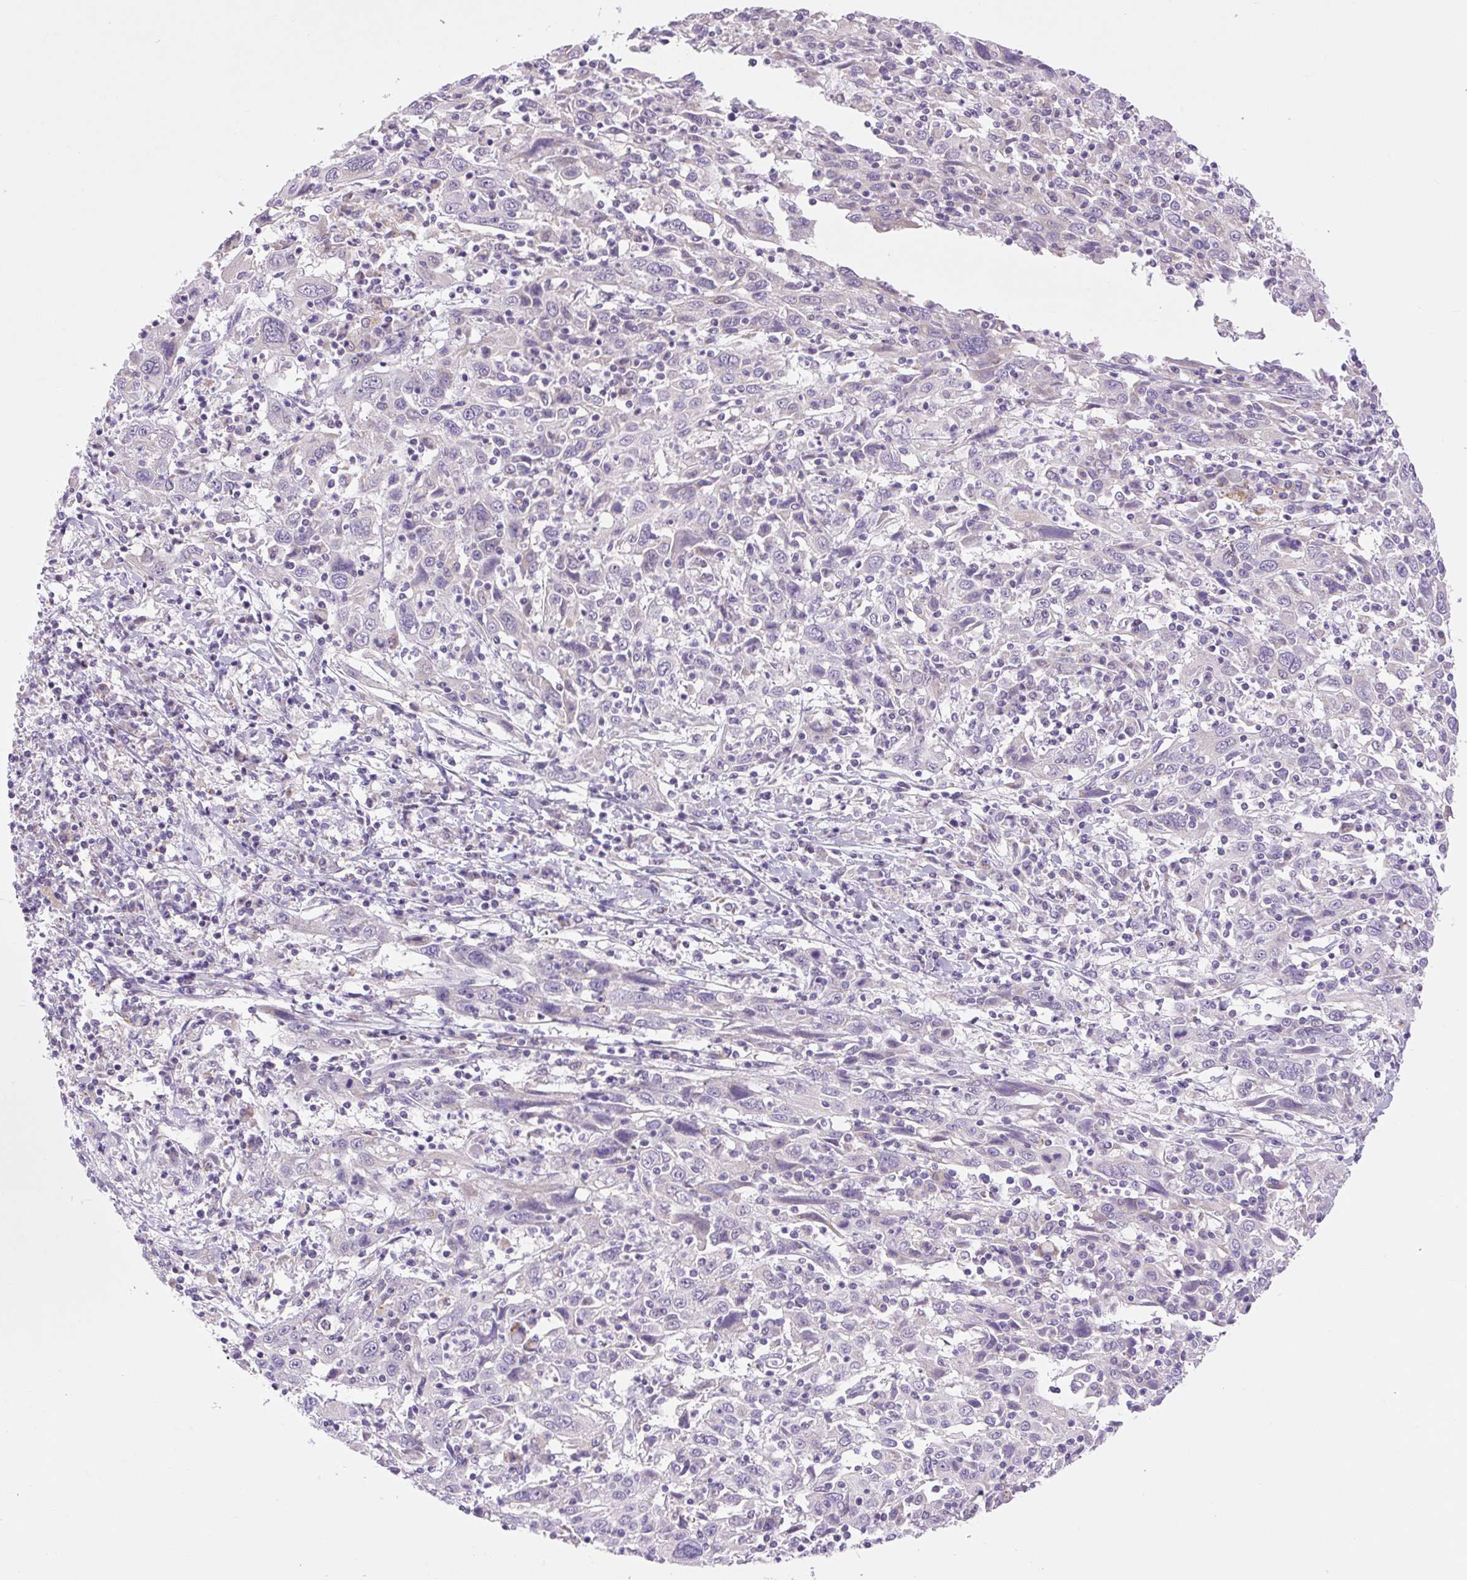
{"staining": {"intensity": "negative", "quantity": "none", "location": "none"}, "tissue": "cervical cancer", "cell_type": "Tumor cells", "image_type": "cancer", "snomed": [{"axis": "morphology", "description": "Squamous cell carcinoma, NOS"}, {"axis": "topography", "description": "Cervix"}], "caption": "This photomicrograph is of cervical cancer (squamous cell carcinoma) stained with immunohistochemistry to label a protein in brown with the nuclei are counter-stained blue. There is no positivity in tumor cells.", "gene": "RNASE10", "patient": {"sex": "female", "age": 46}}